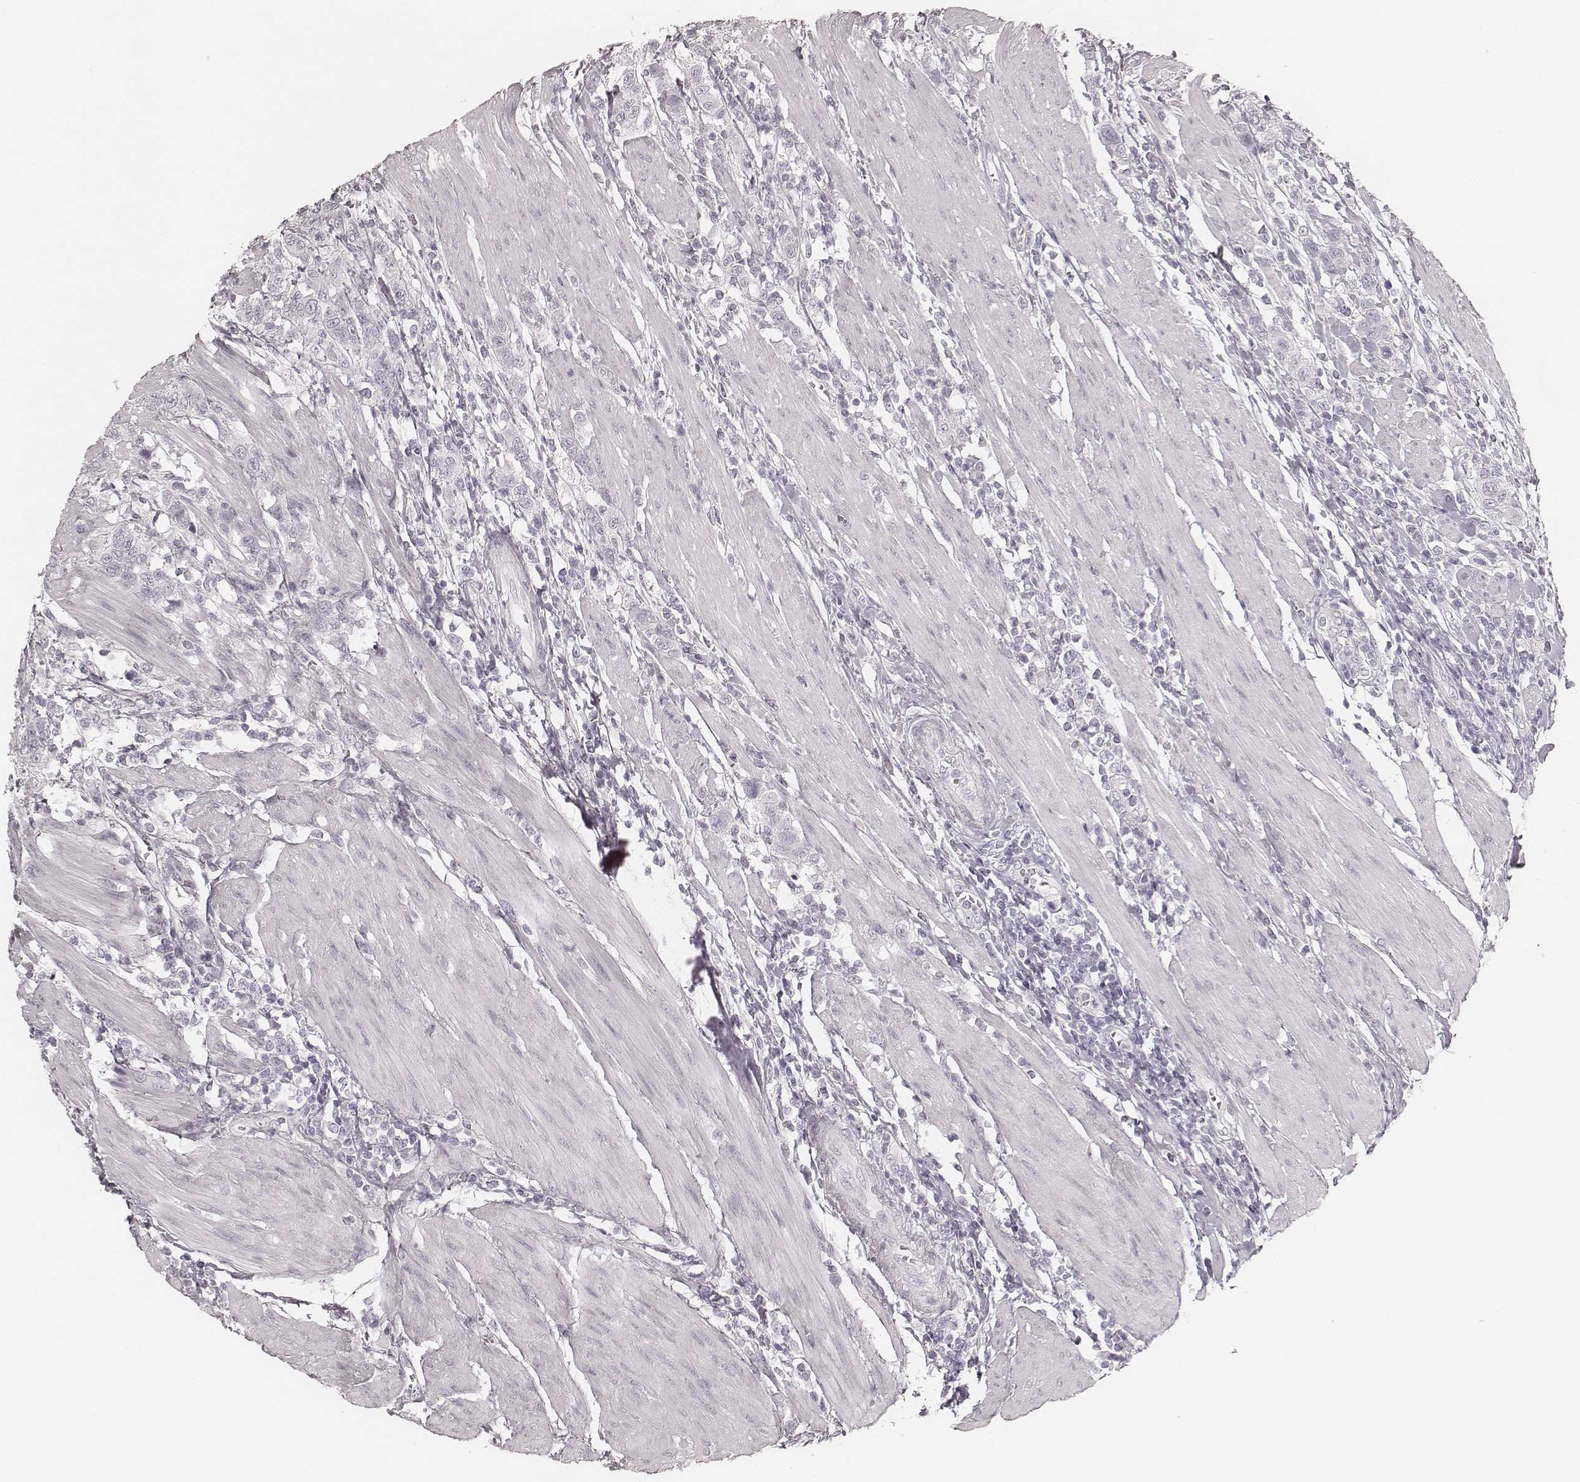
{"staining": {"intensity": "negative", "quantity": "none", "location": "none"}, "tissue": "urothelial cancer", "cell_type": "Tumor cells", "image_type": "cancer", "snomed": [{"axis": "morphology", "description": "Urothelial carcinoma, High grade"}, {"axis": "topography", "description": "Urinary bladder"}], "caption": "IHC image of neoplastic tissue: human urothelial cancer stained with DAB displays no significant protein expression in tumor cells. (Brightfield microscopy of DAB (3,3'-diaminobenzidine) immunohistochemistry (IHC) at high magnification).", "gene": "KRT72", "patient": {"sex": "female", "age": 58}}